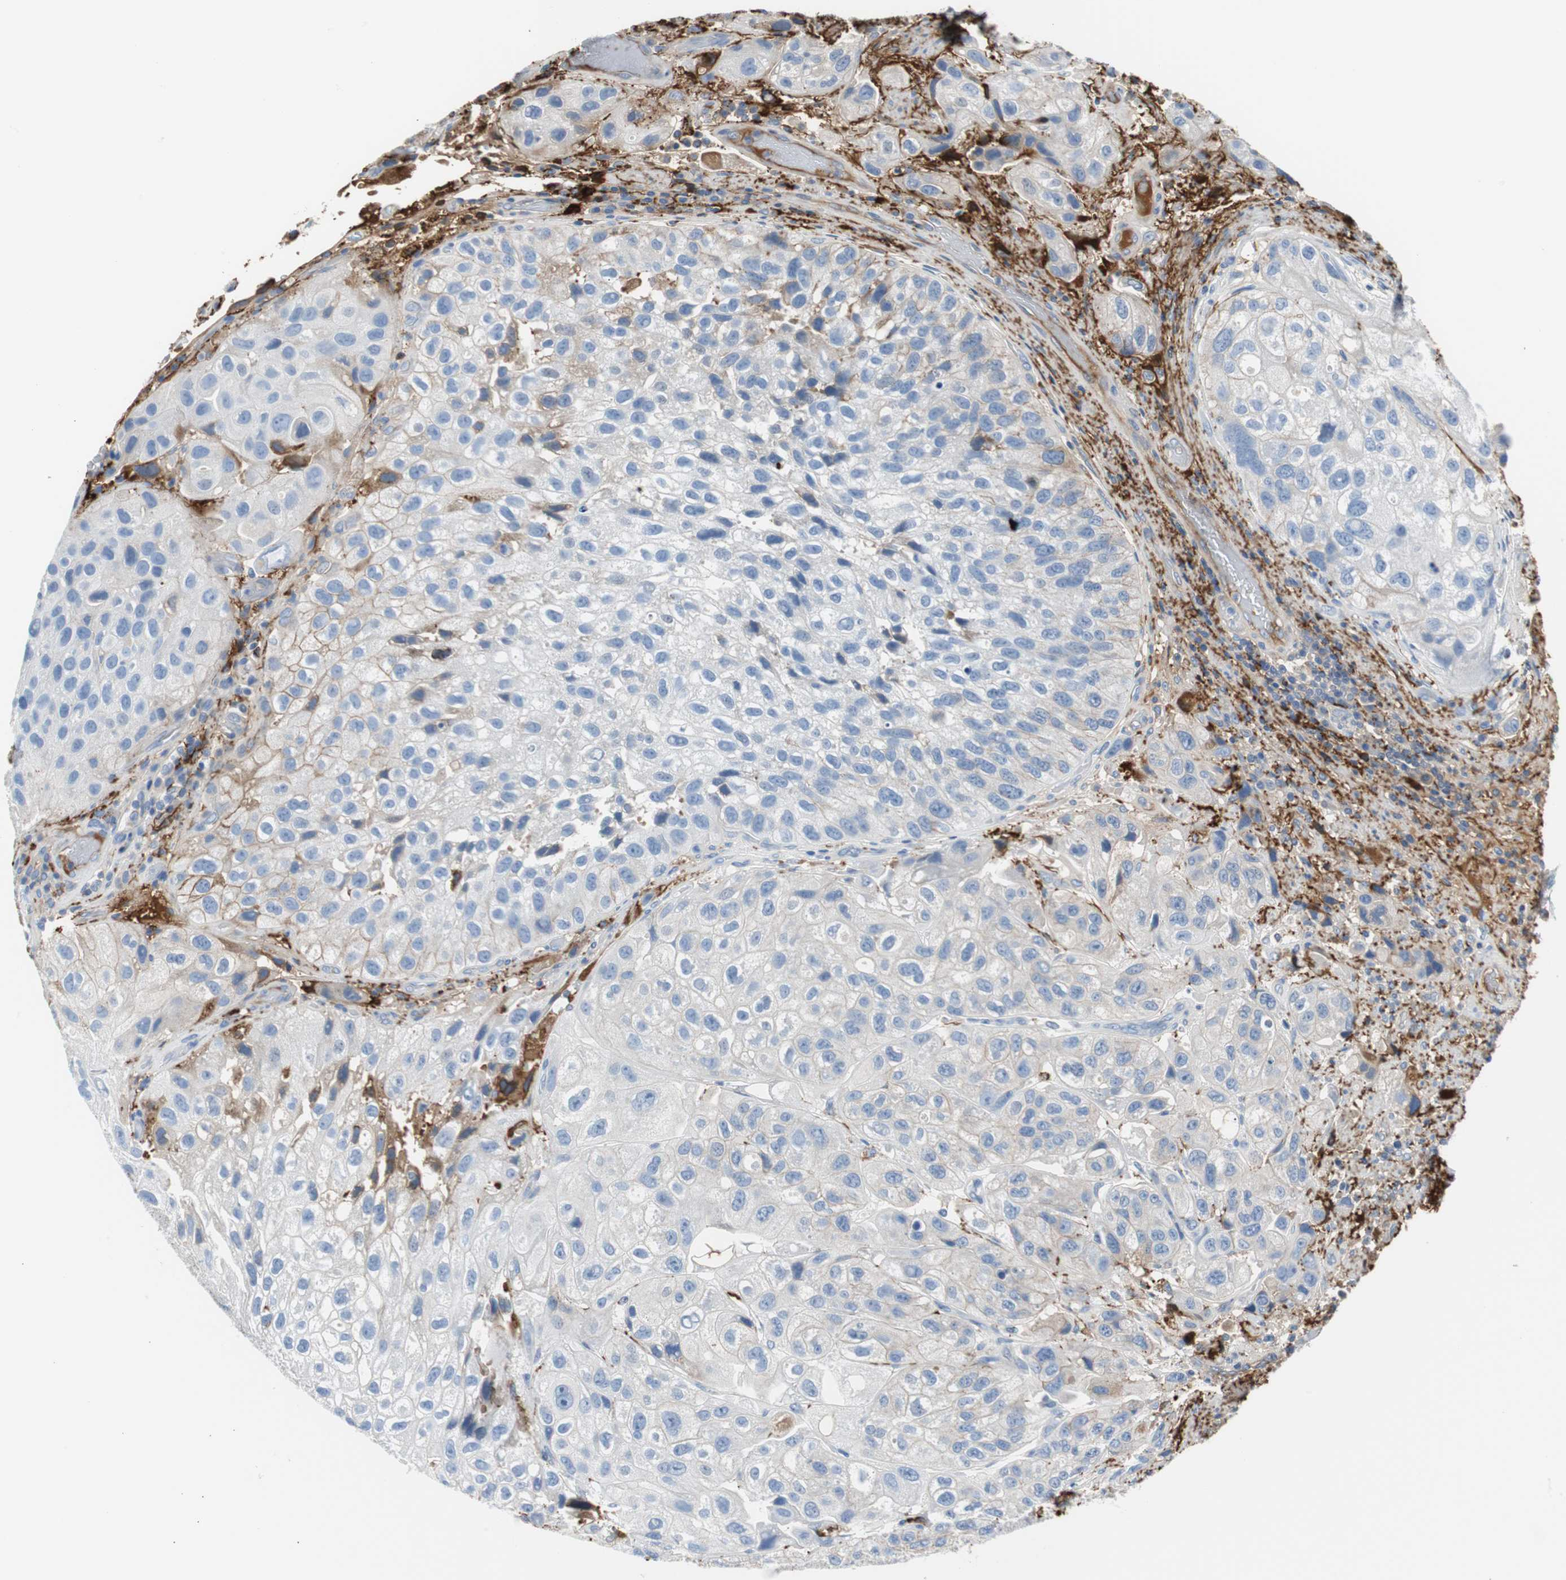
{"staining": {"intensity": "weak", "quantity": "<25%", "location": "cytoplasmic/membranous"}, "tissue": "urothelial cancer", "cell_type": "Tumor cells", "image_type": "cancer", "snomed": [{"axis": "morphology", "description": "Urothelial carcinoma, High grade"}, {"axis": "topography", "description": "Urinary bladder"}], "caption": "Photomicrograph shows no significant protein positivity in tumor cells of urothelial carcinoma (high-grade).", "gene": "APCS", "patient": {"sex": "female", "age": 64}}